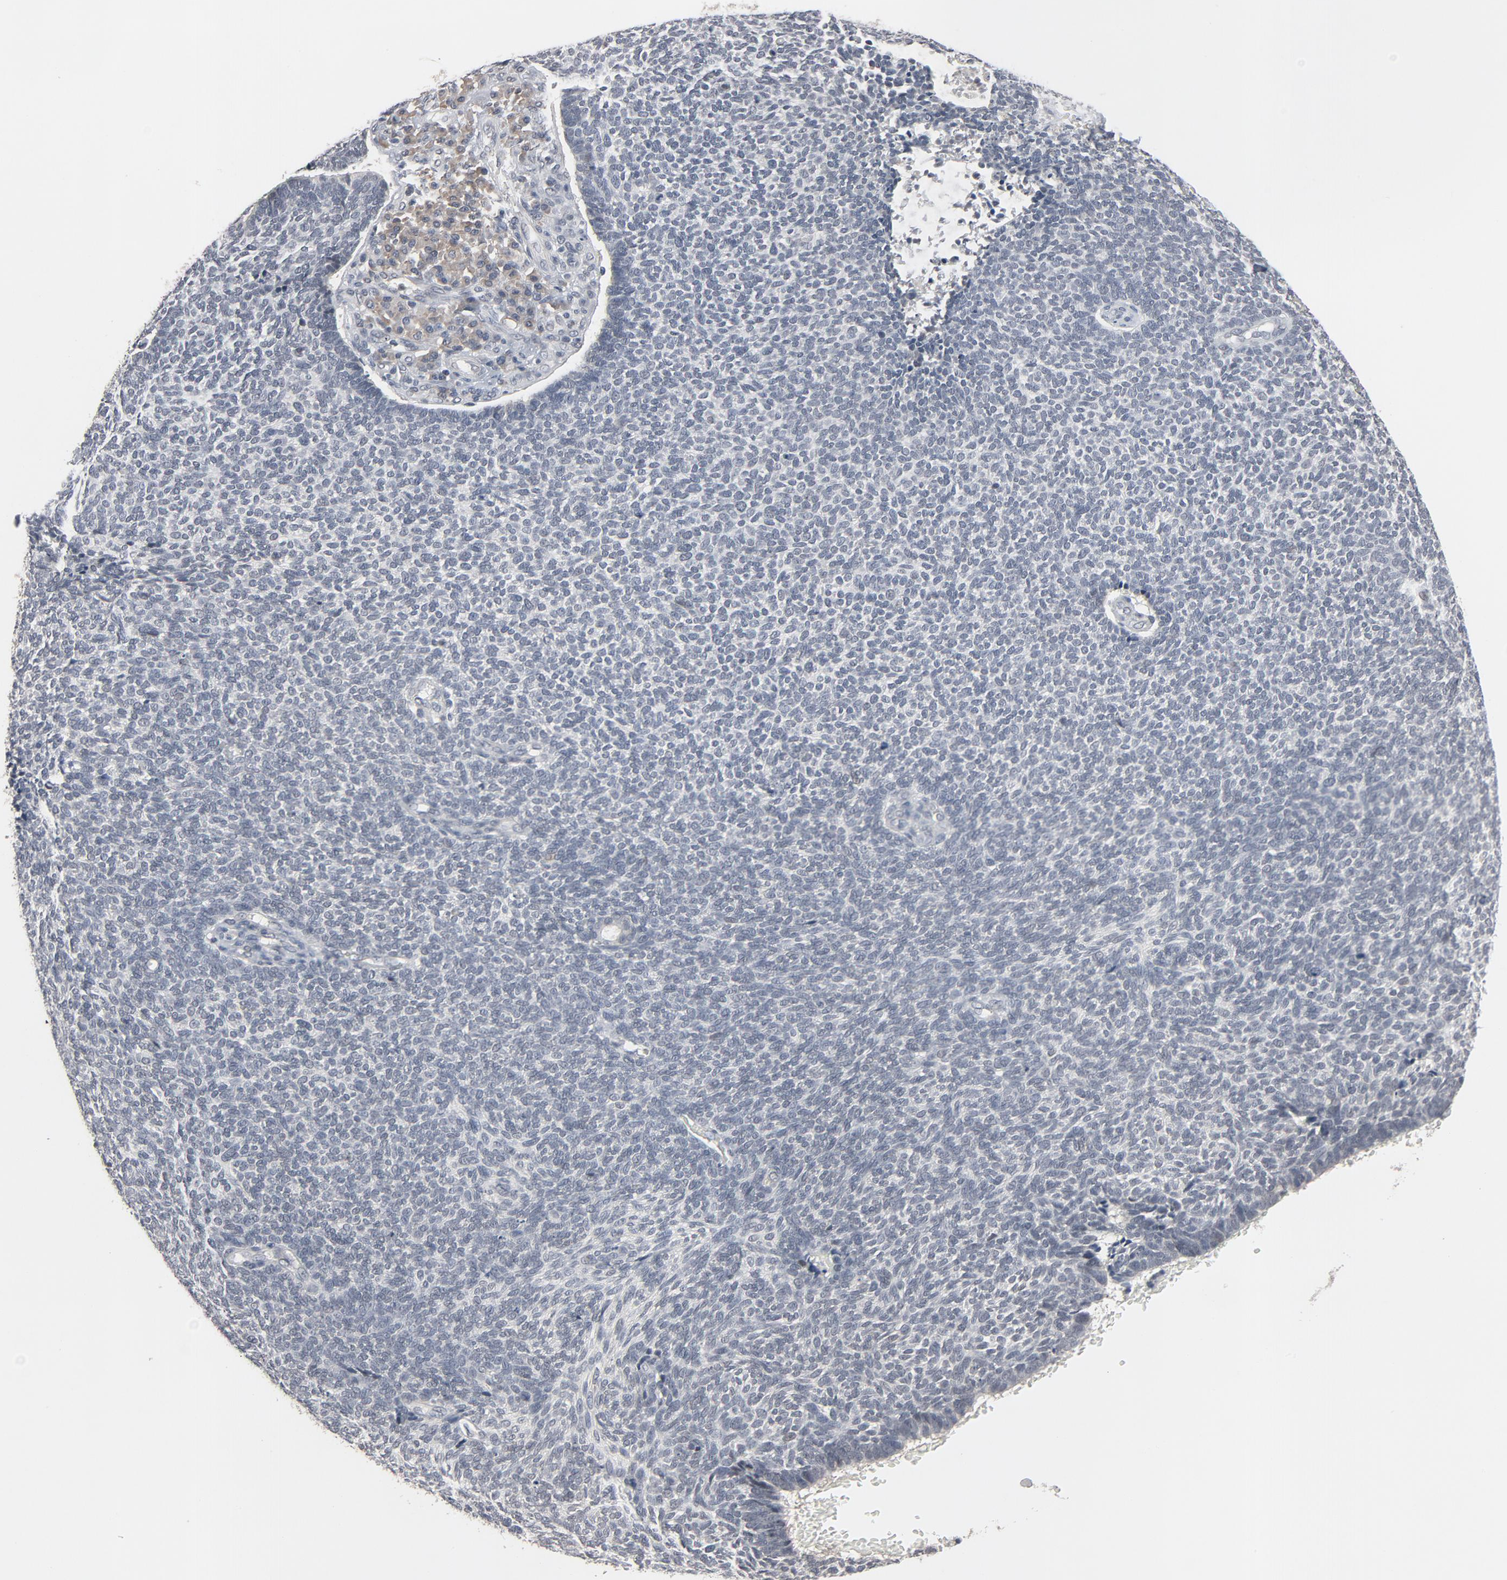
{"staining": {"intensity": "negative", "quantity": "none", "location": "none"}, "tissue": "skin cancer", "cell_type": "Tumor cells", "image_type": "cancer", "snomed": [{"axis": "morphology", "description": "Basal cell carcinoma"}, {"axis": "topography", "description": "Skin"}], "caption": "Immunohistochemistry (IHC) photomicrograph of human skin cancer (basal cell carcinoma) stained for a protein (brown), which reveals no positivity in tumor cells.", "gene": "MT3", "patient": {"sex": "male", "age": 87}}